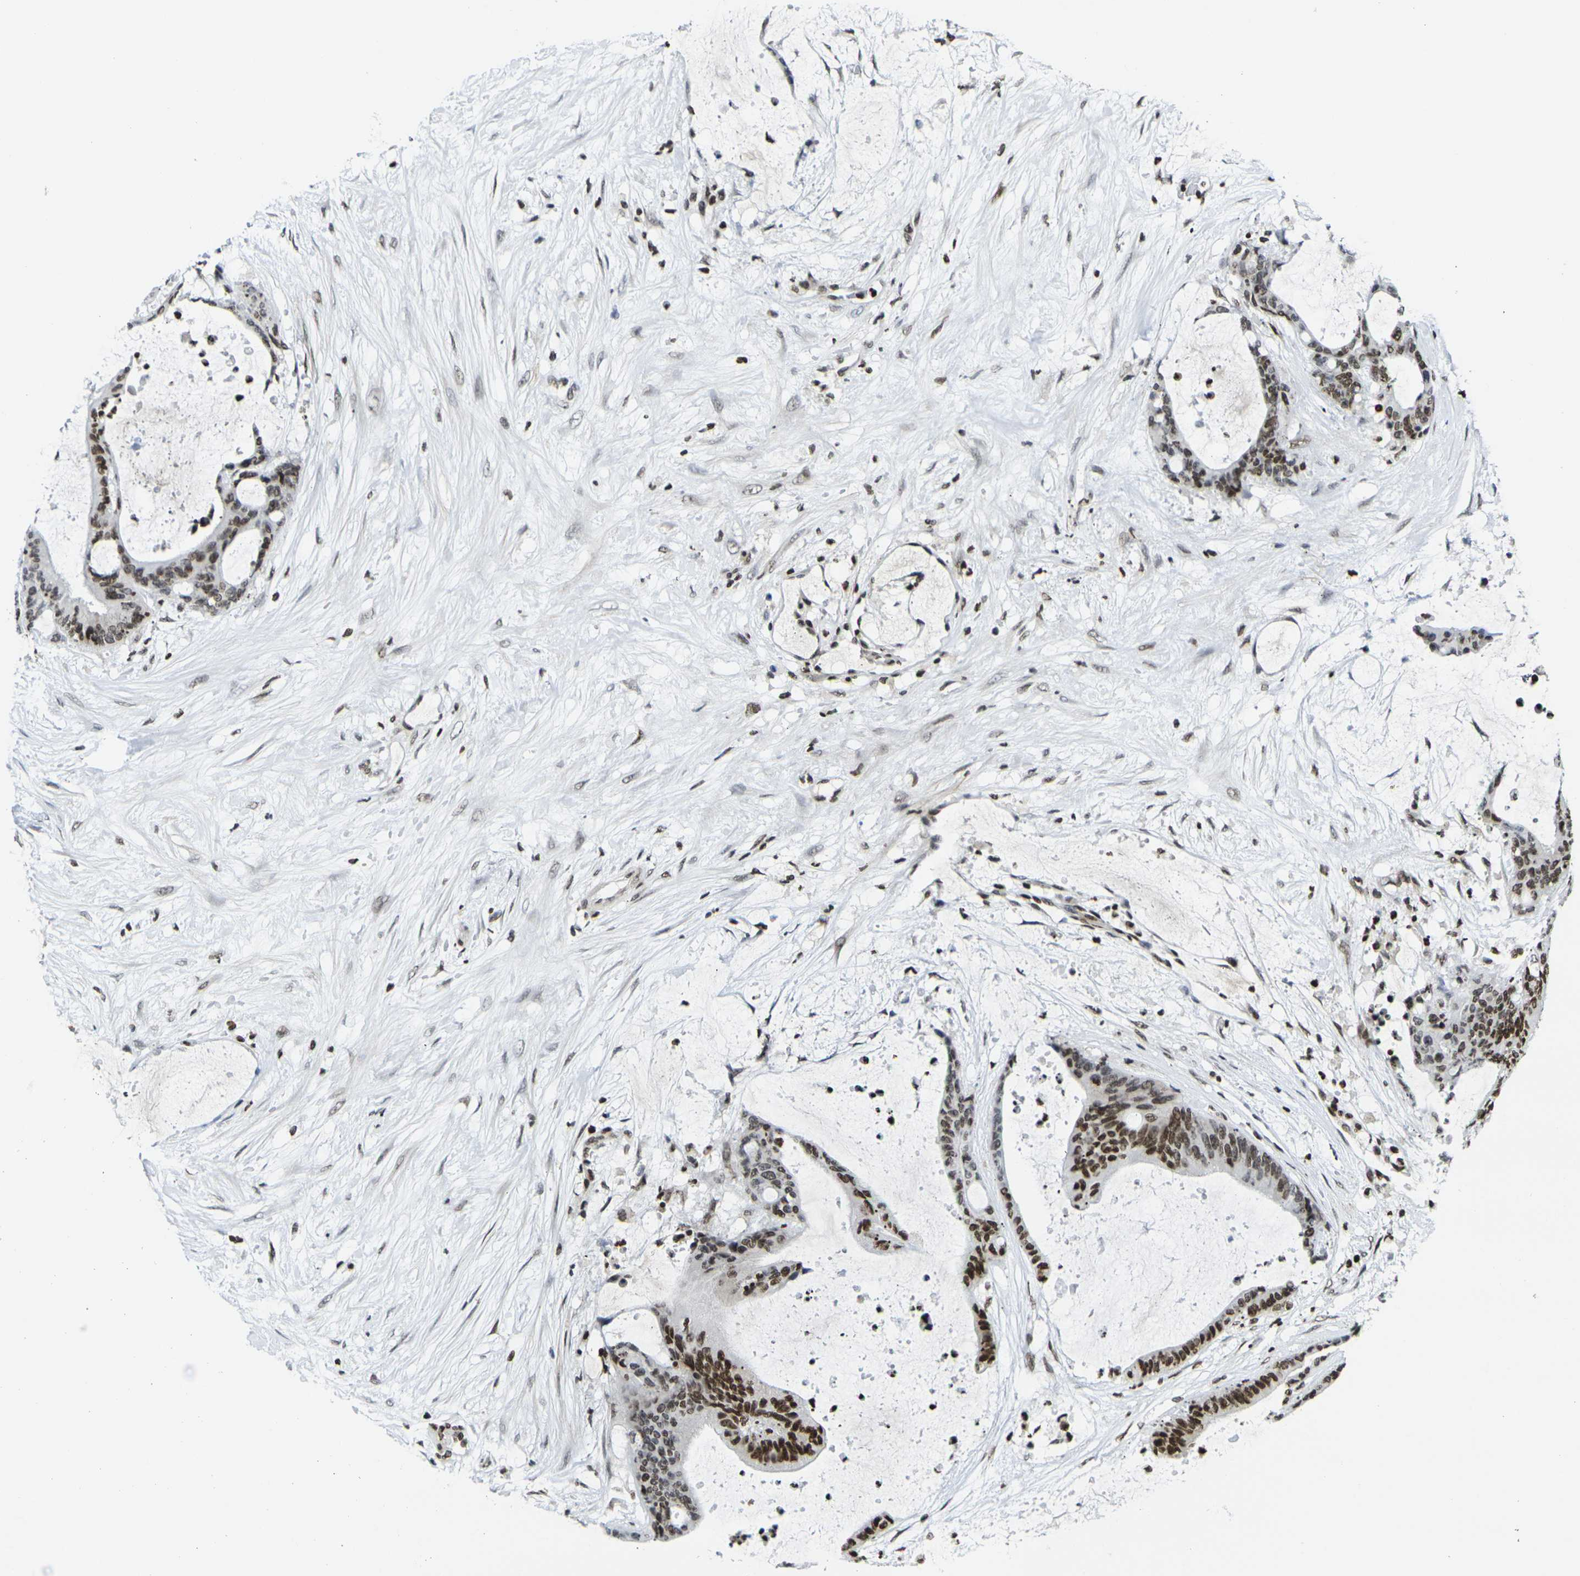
{"staining": {"intensity": "strong", "quantity": ">75%", "location": "nuclear"}, "tissue": "liver cancer", "cell_type": "Tumor cells", "image_type": "cancer", "snomed": [{"axis": "morphology", "description": "Cholangiocarcinoma"}, {"axis": "topography", "description": "Liver"}], "caption": "Liver cholangiocarcinoma was stained to show a protein in brown. There is high levels of strong nuclear positivity in approximately >75% of tumor cells.", "gene": "H1-10", "patient": {"sex": "female", "age": 73}}